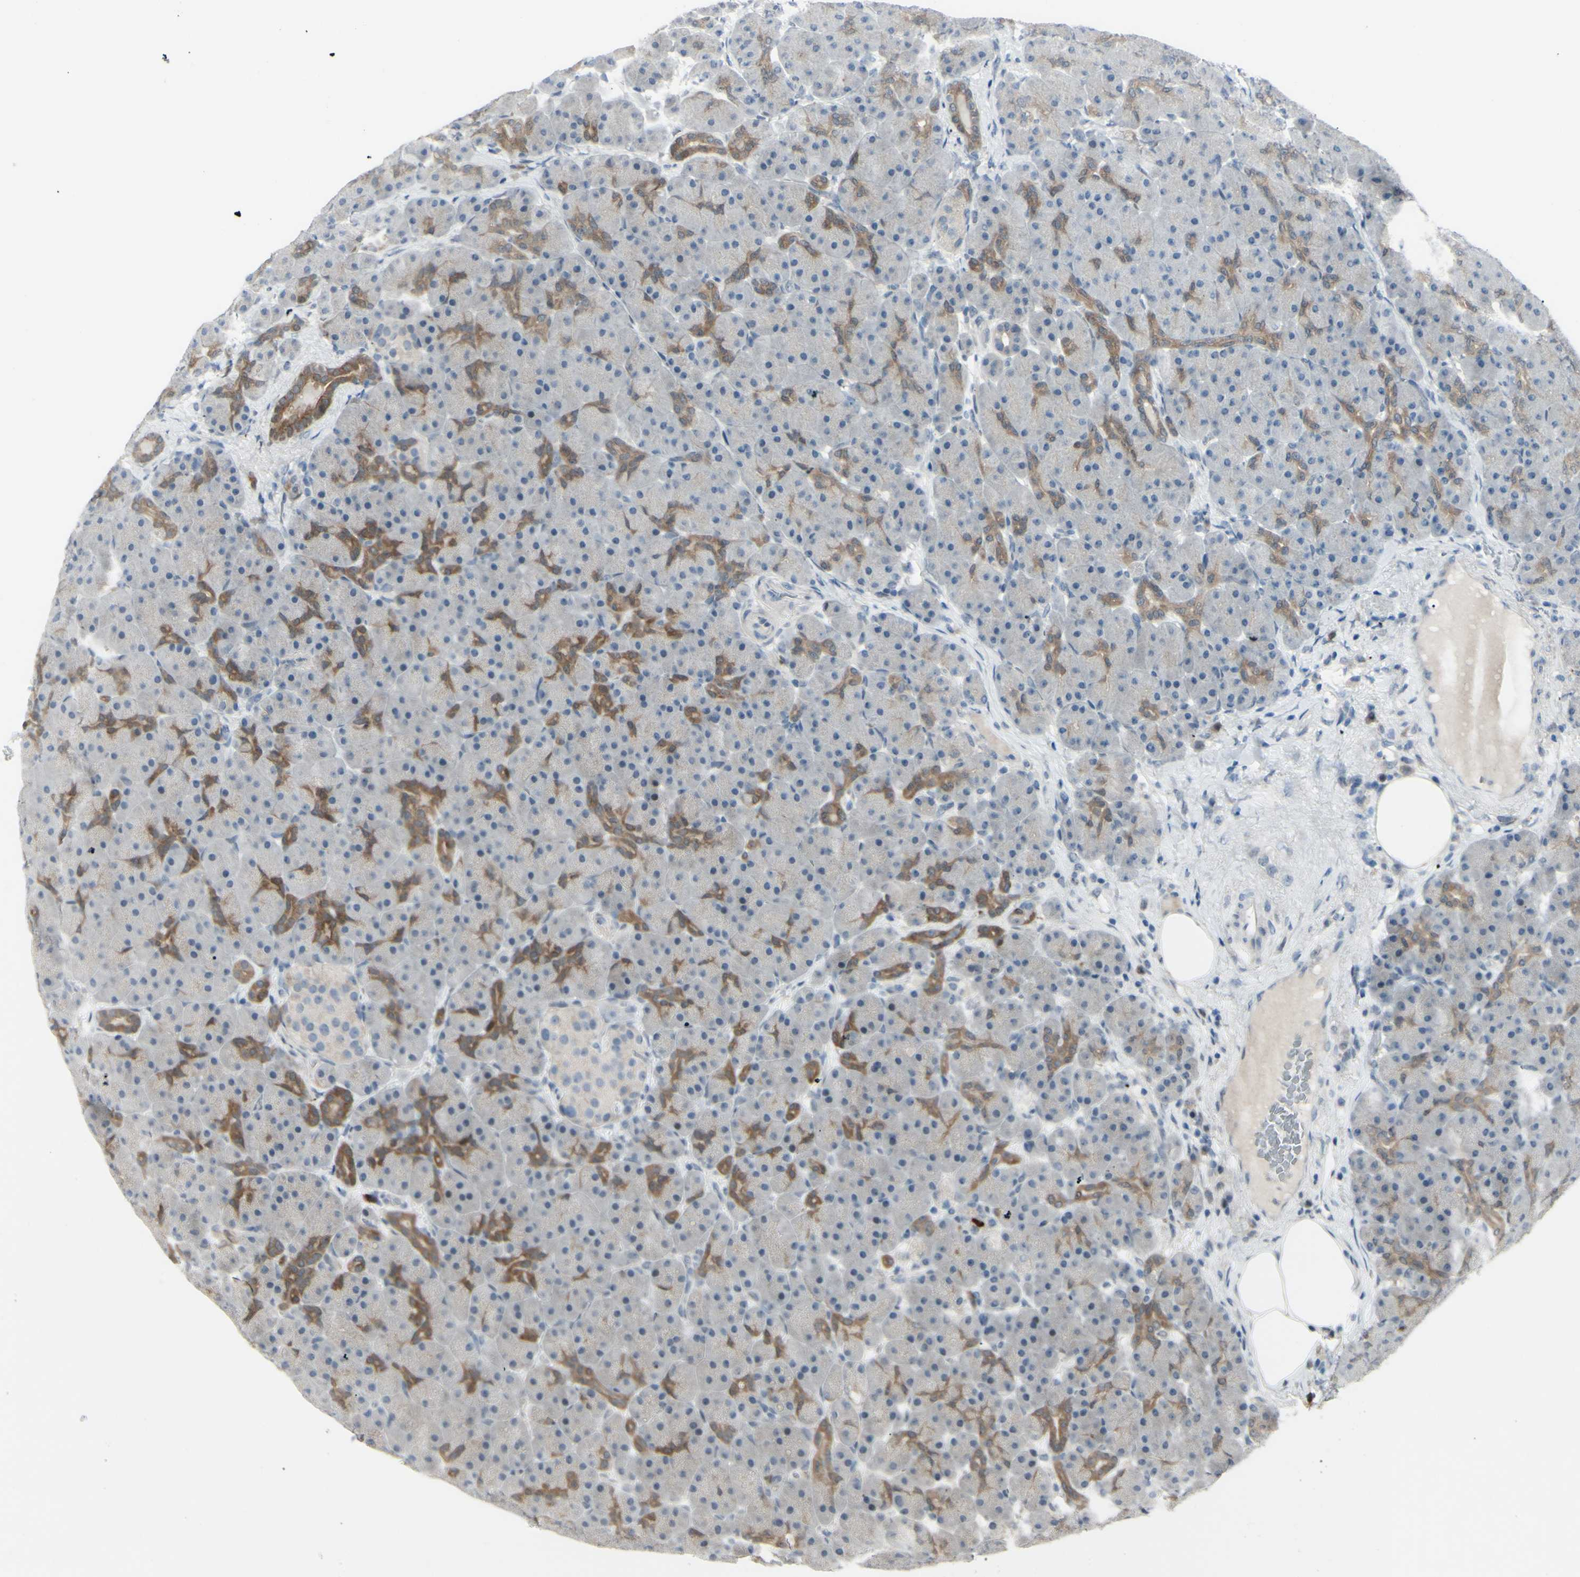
{"staining": {"intensity": "moderate", "quantity": "<25%", "location": "cytoplasmic/membranous"}, "tissue": "pancreas", "cell_type": "Exocrine glandular cells", "image_type": "normal", "snomed": [{"axis": "morphology", "description": "Normal tissue, NOS"}, {"axis": "topography", "description": "Pancreas"}], "caption": "Immunohistochemistry (IHC) micrograph of unremarkable pancreas stained for a protein (brown), which demonstrates low levels of moderate cytoplasmic/membranous staining in approximately <25% of exocrine glandular cells.", "gene": "ETNK1", "patient": {"sex": "male", "age": 66}}